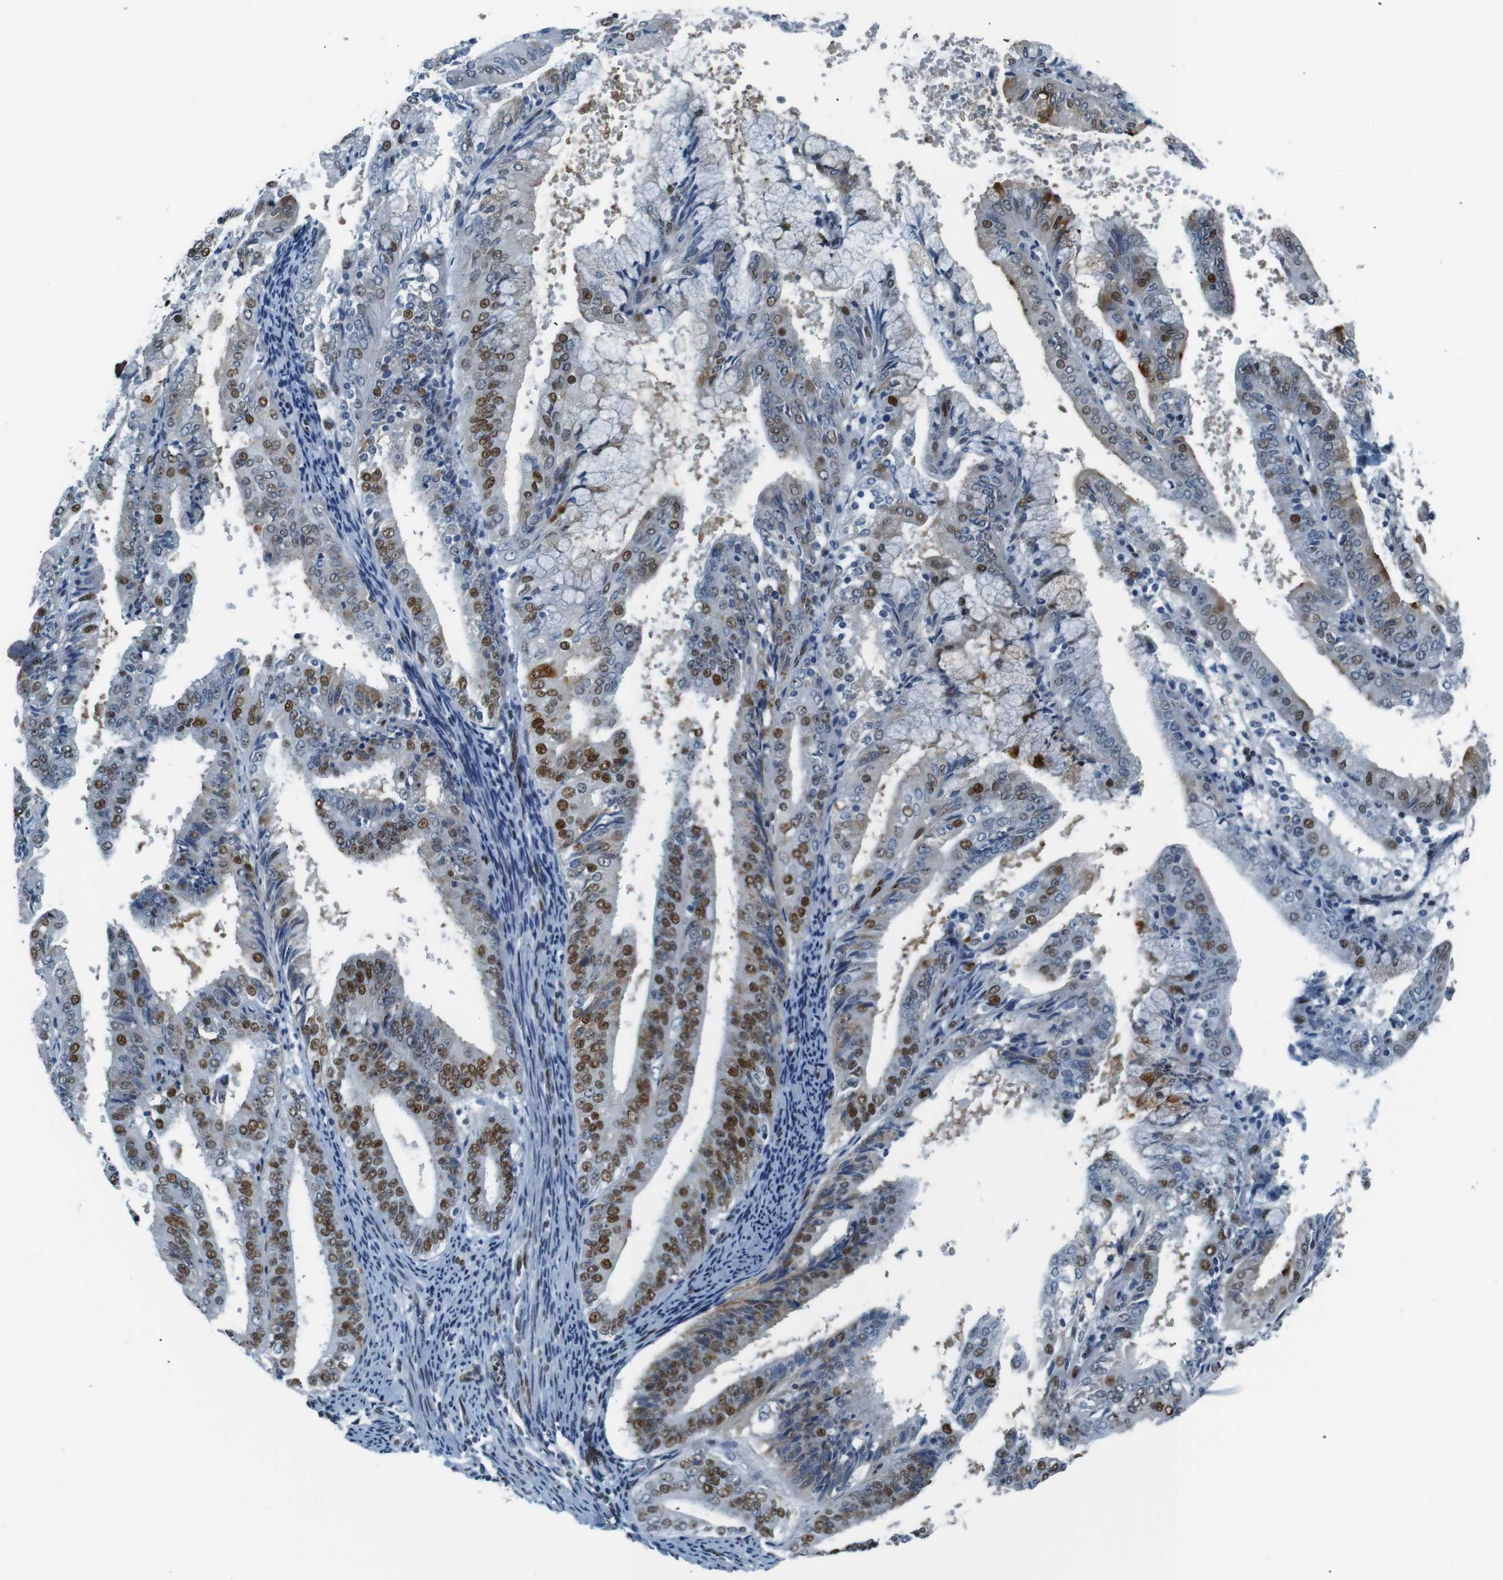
{"staining": {"intensity": "moderate", "quantity": "25%-75%", "location": "nuclear"}, "tissue": "endometrial cancer", "cell_type": "Tumor cells", "image_type": "cancer", "snomed": [{"axis": "morphology", "description": "Adenocarcinoma, NOS"}, {"axis": "topography", "description": "Endometrium"}], "caption": "Immunohistochemical staining of human endometrial adenocarcinoma exhibits medium levels of moderate nuclear staining in about 25%-75% of tumor cells. The staining was performed using DAB, with brown indicating positive protein expression. Nuclei are stained blue with hematoxylin.", "gene": "HEXIM1", "patient": {"sex": "female", "age": 63}}